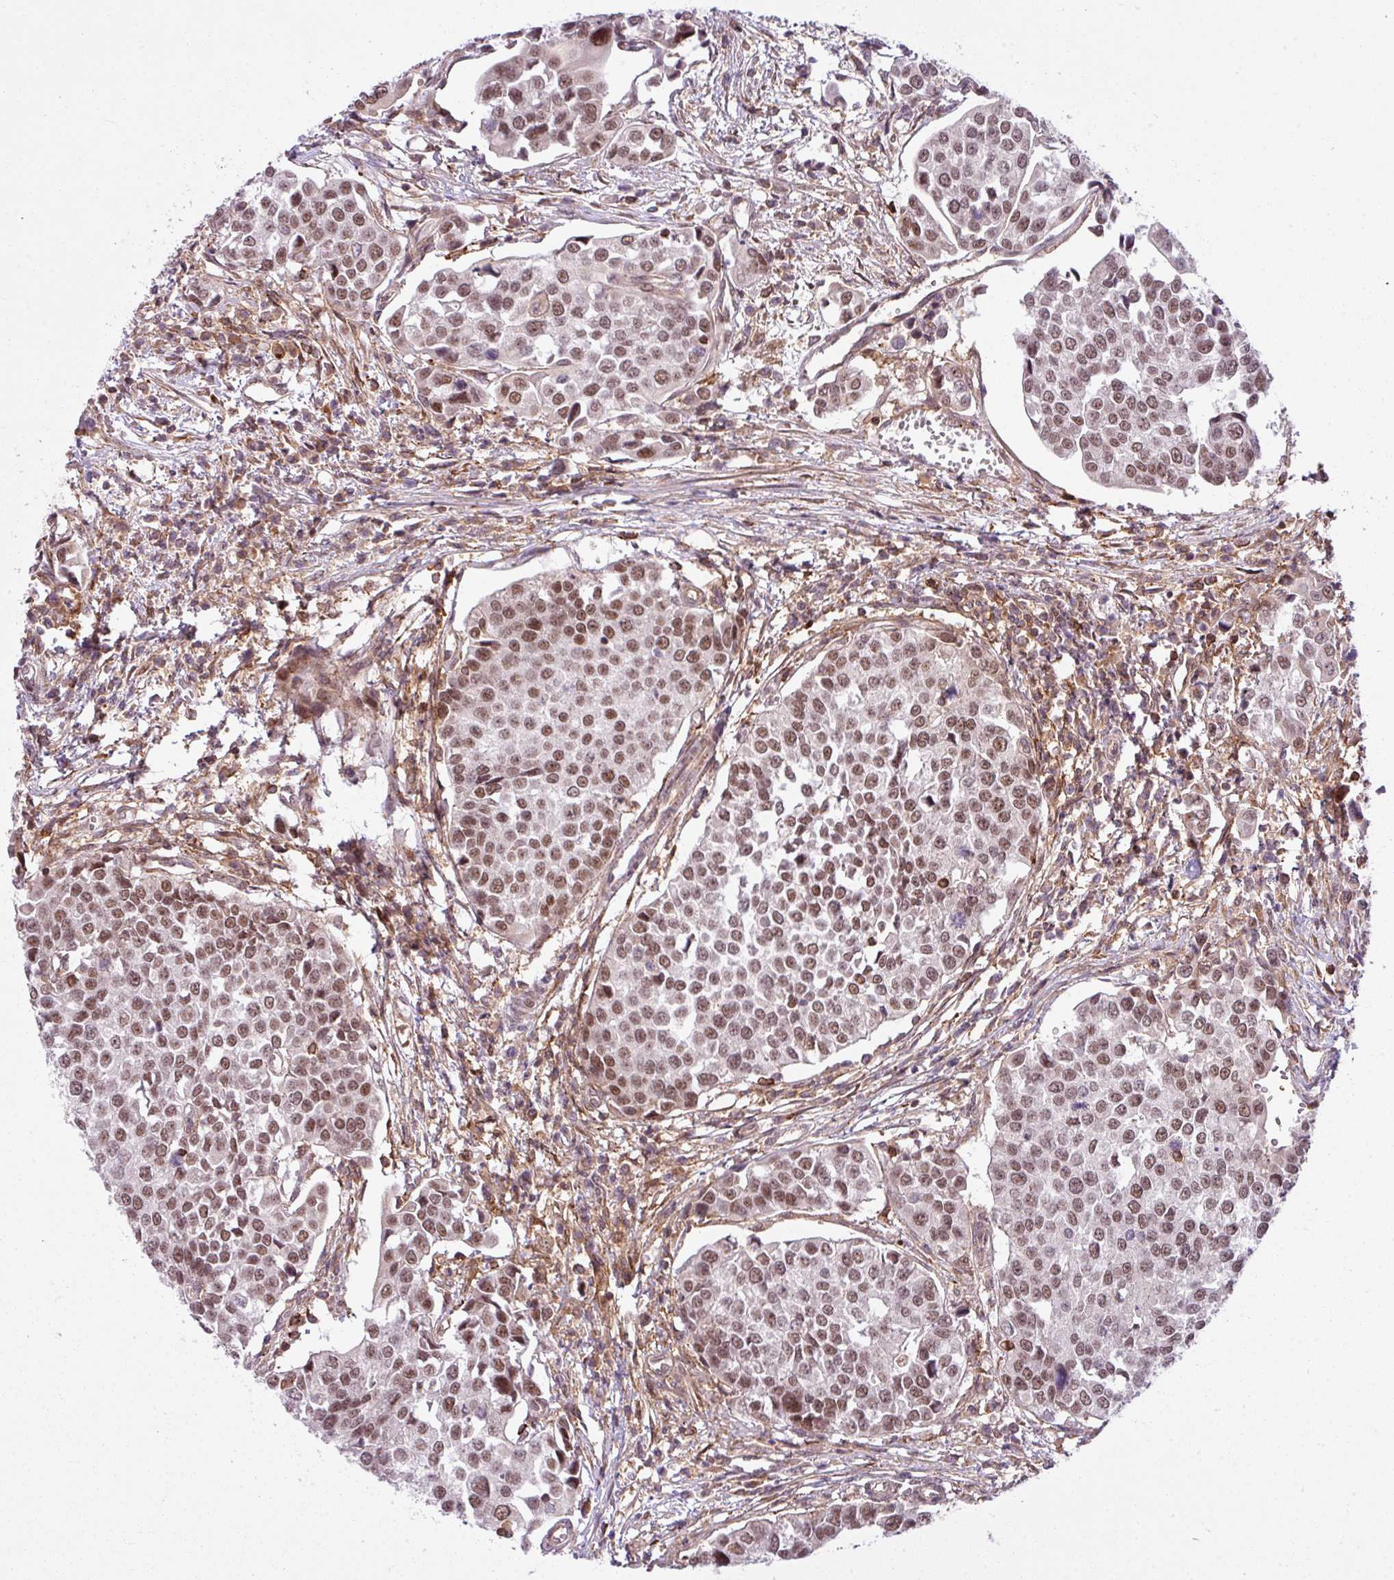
{"staining": {"intensity": "moderate", "quantity": ">75%", "location": "nuclear"}, "tissue": "urothelial cancer", "cell_type": "Tumor cells", "image_type": "cancer", "snomed": [{"axis": "morphology", "description": "Urothelial carcinoma, Low grade"}, {"axis": "topography", "description": "Urinary bladder"}], "caption": "Immunohistochemical staining of low-grade urothelial carcinoma shows medium levels of moderate nuclear protein positivity in about >75% of tumor cells. (DAB IHC, brown staining for protein, blue staining for nuclei).", "gene": "ZC2HC1C", "patient": {"sex": "female", "age": 78}}